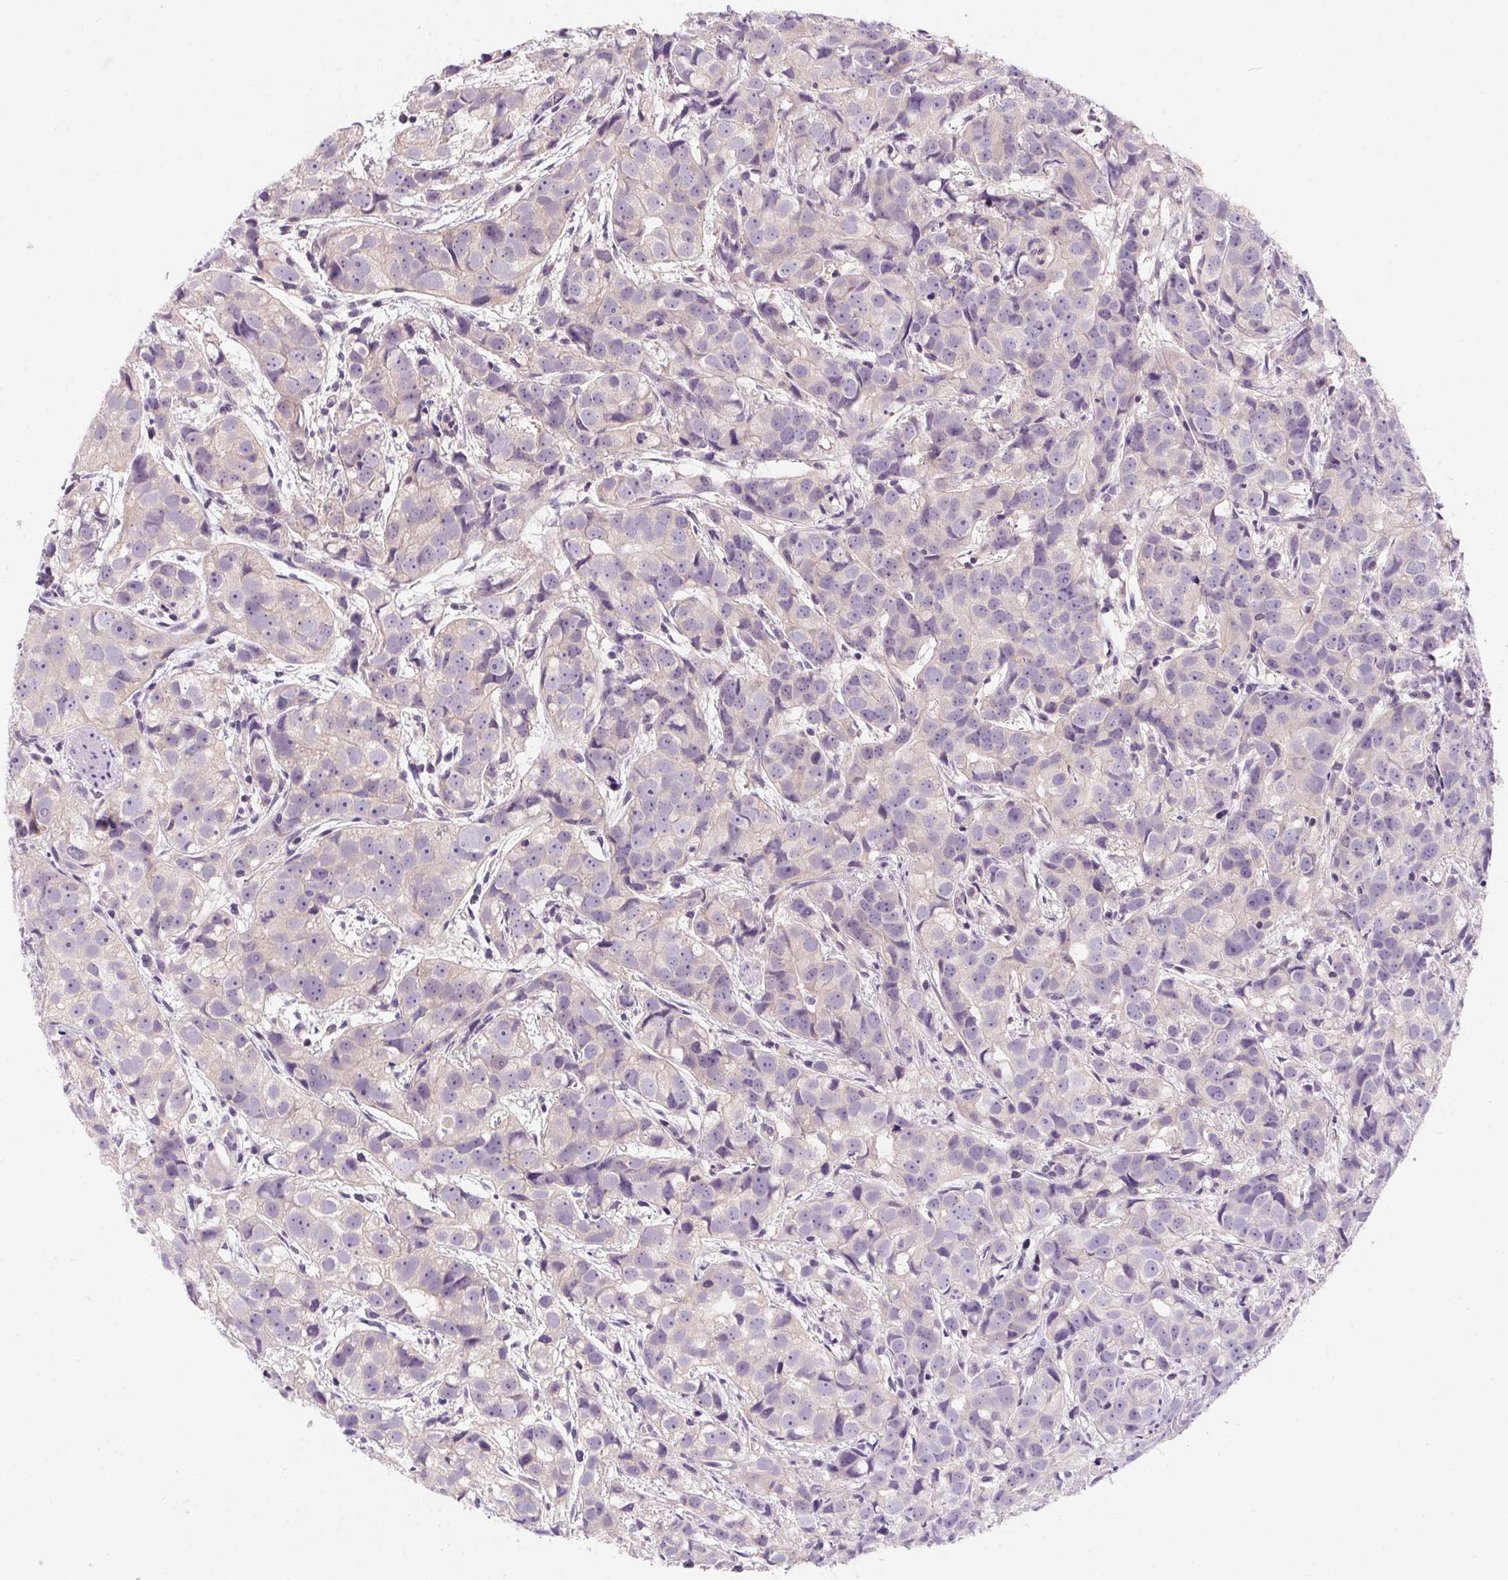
{"staining": {"intensity": "negative", "quantity": "none", "location": "none"}, "tissue": "prostate cancer", "cell_type": "Tumor cells", "image_type": "cancer", "snomed": [{"axis": "morphology", "description": "Adenocarcinoma, High grade"}, {"axis": "topography", "description": "Prostate"}], "caption": "Immunohistochemical staining of prostate high-grade adenocarcinoma demonstrates no significant staining in tumor cells. The staining was performed using DAB to visualize the protein expression in brown, while the nuclei were stained in blue with hematoxylin (Magnification: 20x).", "gene": "PRKAA1", "patient": {"sex": "male", "age": 68}}